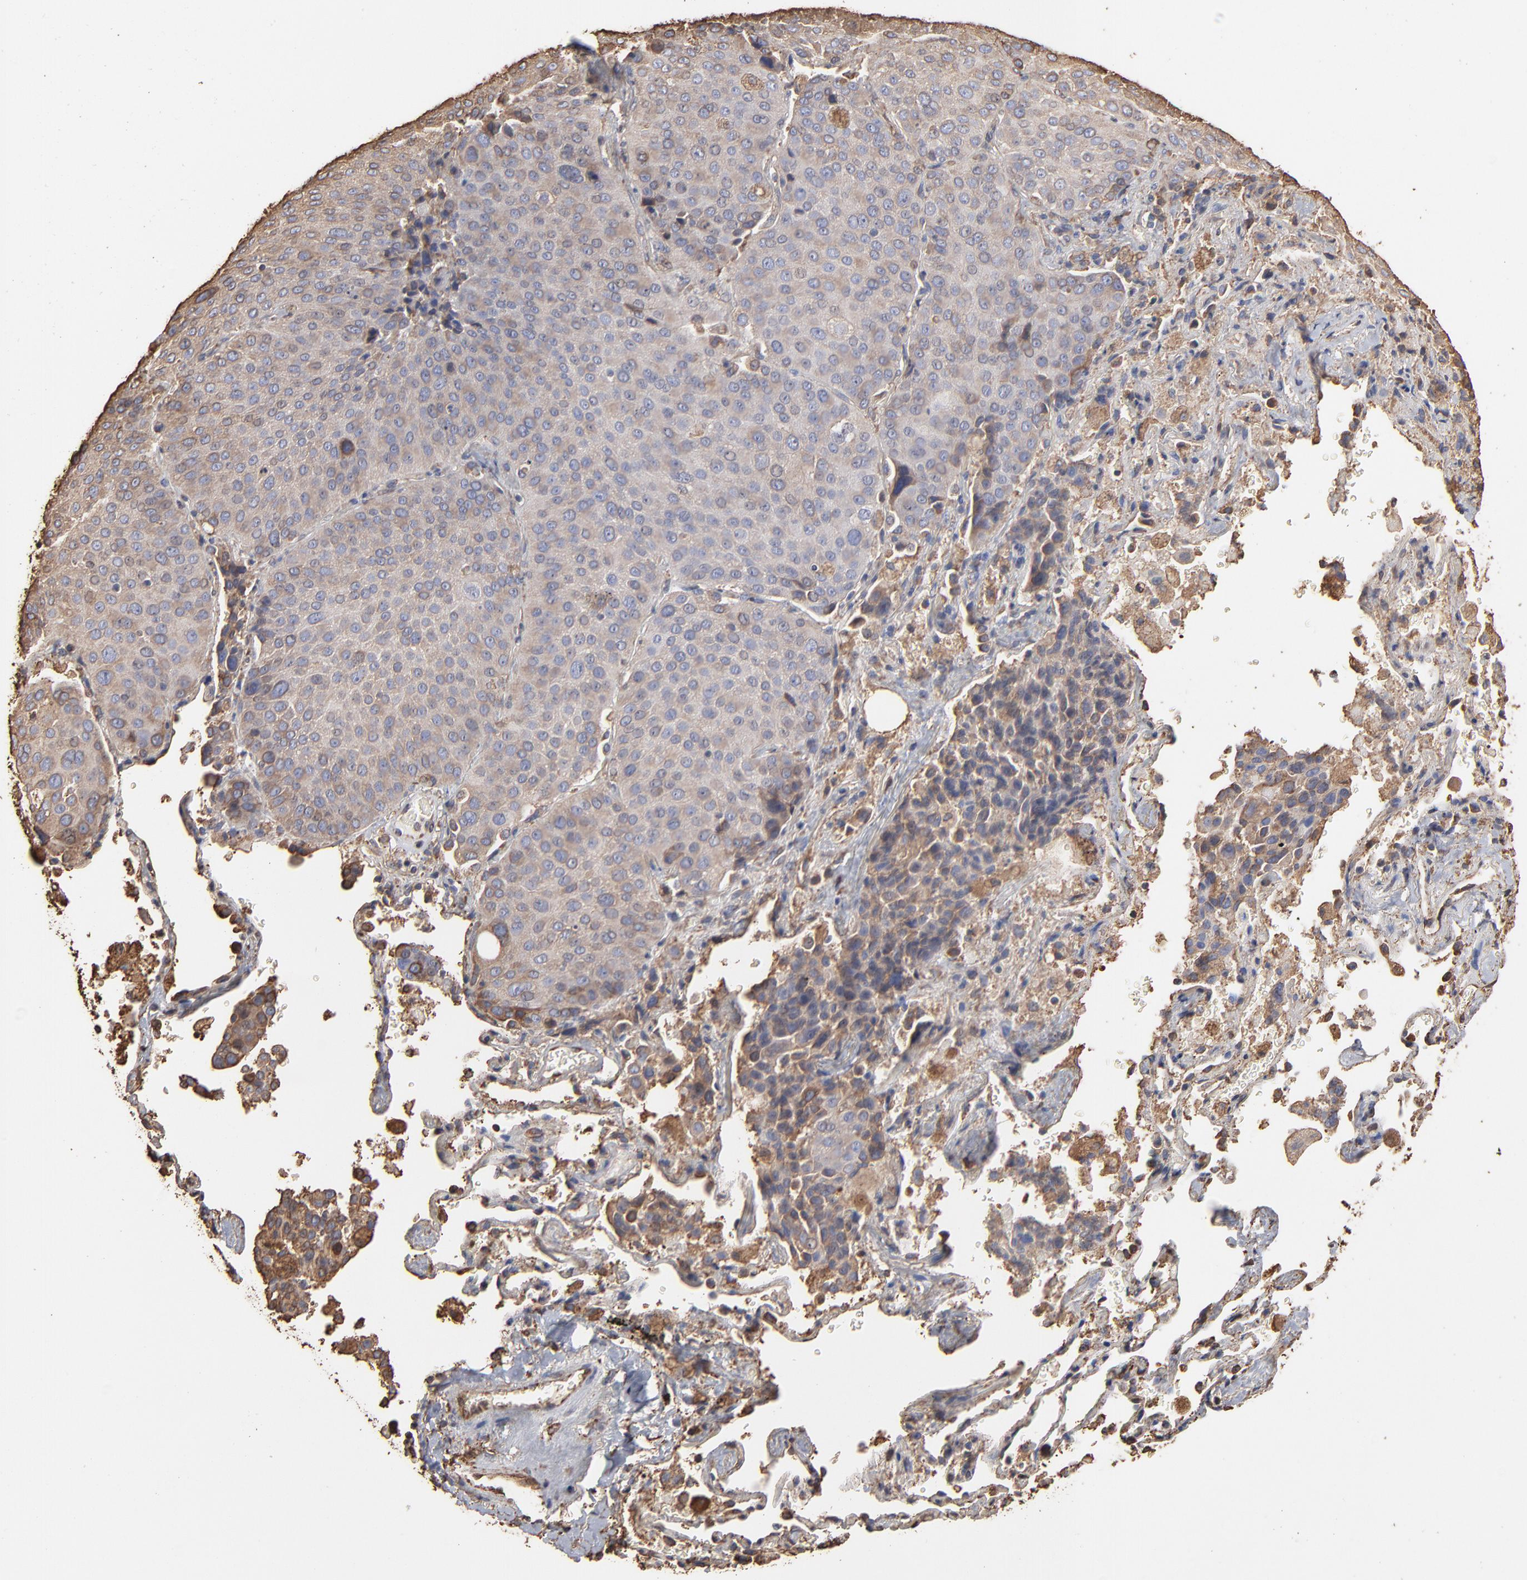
{"staining": {"intensity": "weak", "quantity": ">75%", "location": "cytoplasmic/membranous"}, "tissue": "lung cancer", "cell_type": "Tumor cells", "image_type": "cancer", "snomed": [{"axis": "morphology", "description": "Squamous cell carcinoma, NOS"}, {"axis": "topography", "description": "Lung"}], "caption": "The immunohistochemical stain highlights weak cytoplasmic/membranous positivity in tumor cells of squamous cell carcinoma (lung) tissue.", "gene": "PDIA3", "patient": {"sex": "male", "age": 54}}